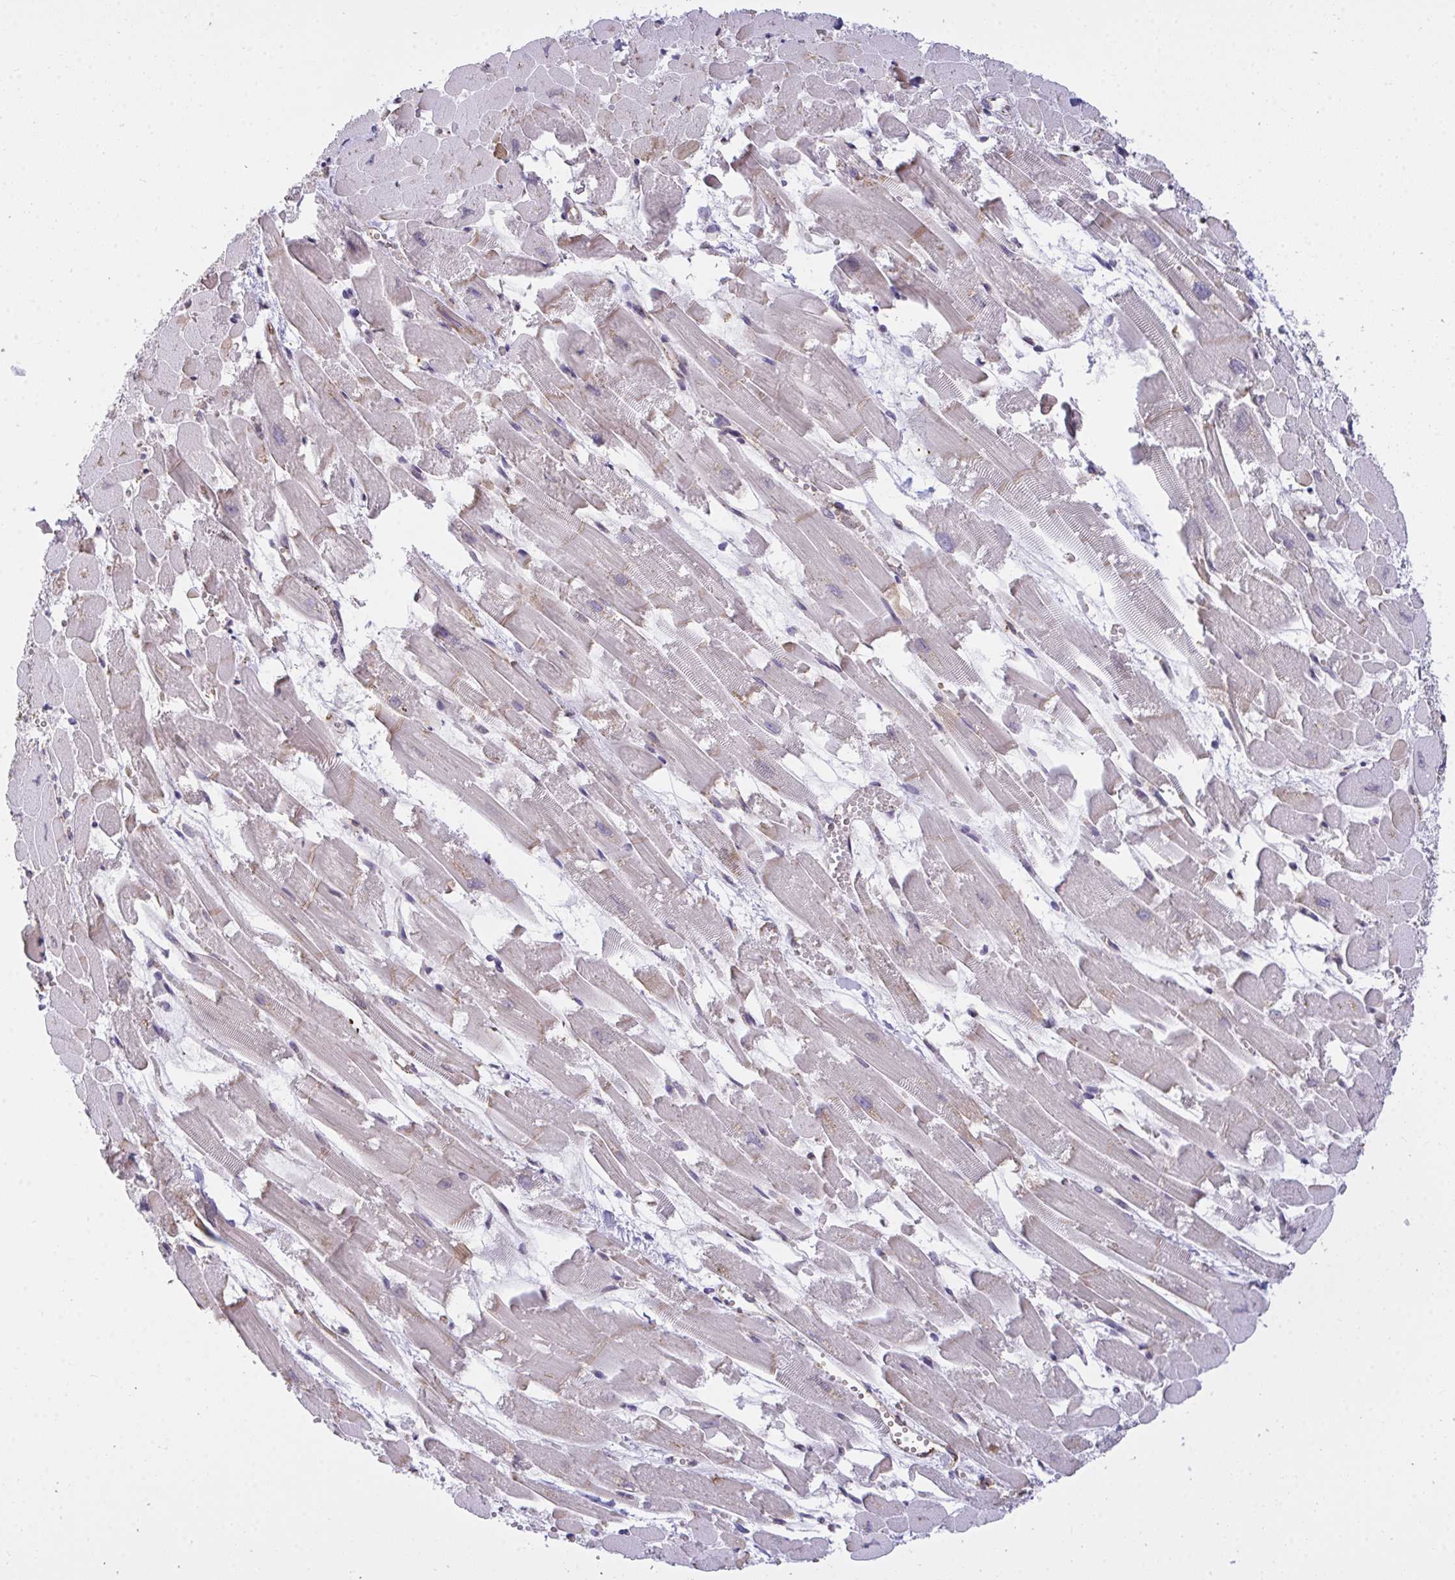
{"staining": {"intensity": "moderate", "quantity": "25%-75%", "location": "cytoplasmic/membranous"}, "tissue": "heart muscle", "cell_type": "Cardiomyocytes", "image_type": "normal", "snomed": [{"axis": "morphology", "description": "Normal tissue, NOS"}, {"axis": "topography", "description": "Heart"}], "caption": "Protein expression analysis of normal heart muscle reveals moderate cytoplasmic/membranous positivity in about 25%-75% of cardiomyocytes.", "gene": "SEMA6B", "patient": {"sex": "female", "age": 52}}